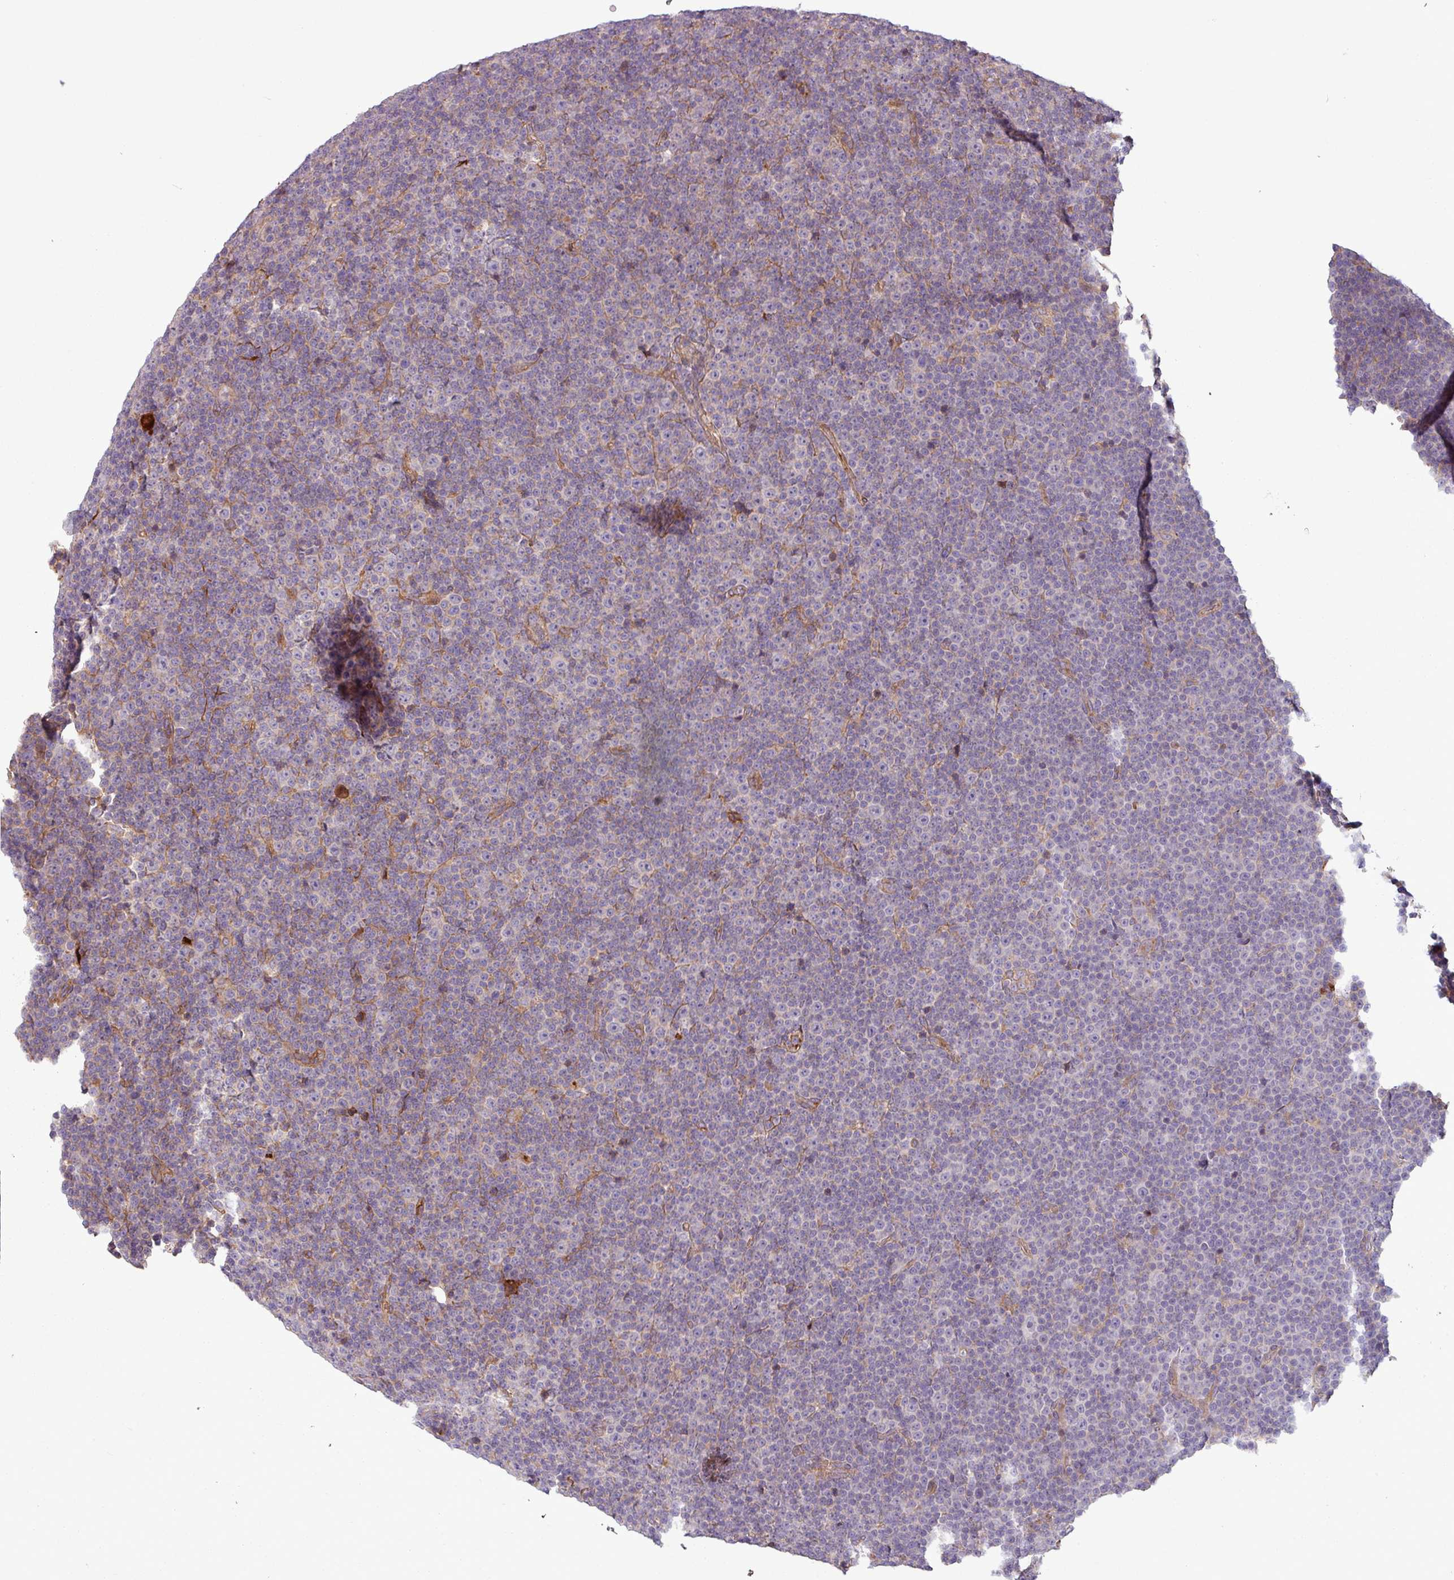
{"staining": {"intensity": "negative", "quantity": "none", "location": "none"}, "tissue": "lymphoma", "cell_type": "Tumor cells", "image_type": "cancer", "snomed": [{"axis": "morphology", "description": "Malignant lymphoma, non-Hodgkin's type, Low grade"}, {"axis": "topography", "description": "Lymph node"}], "caption": "Tumor cells show no significant protein expression in lymphoma. (DAB (3,3'-diaminobenzidine) immunohistochemistry, high magnification).", "gene": "C4B", "patient": {"sex": "female", "age": 67}}